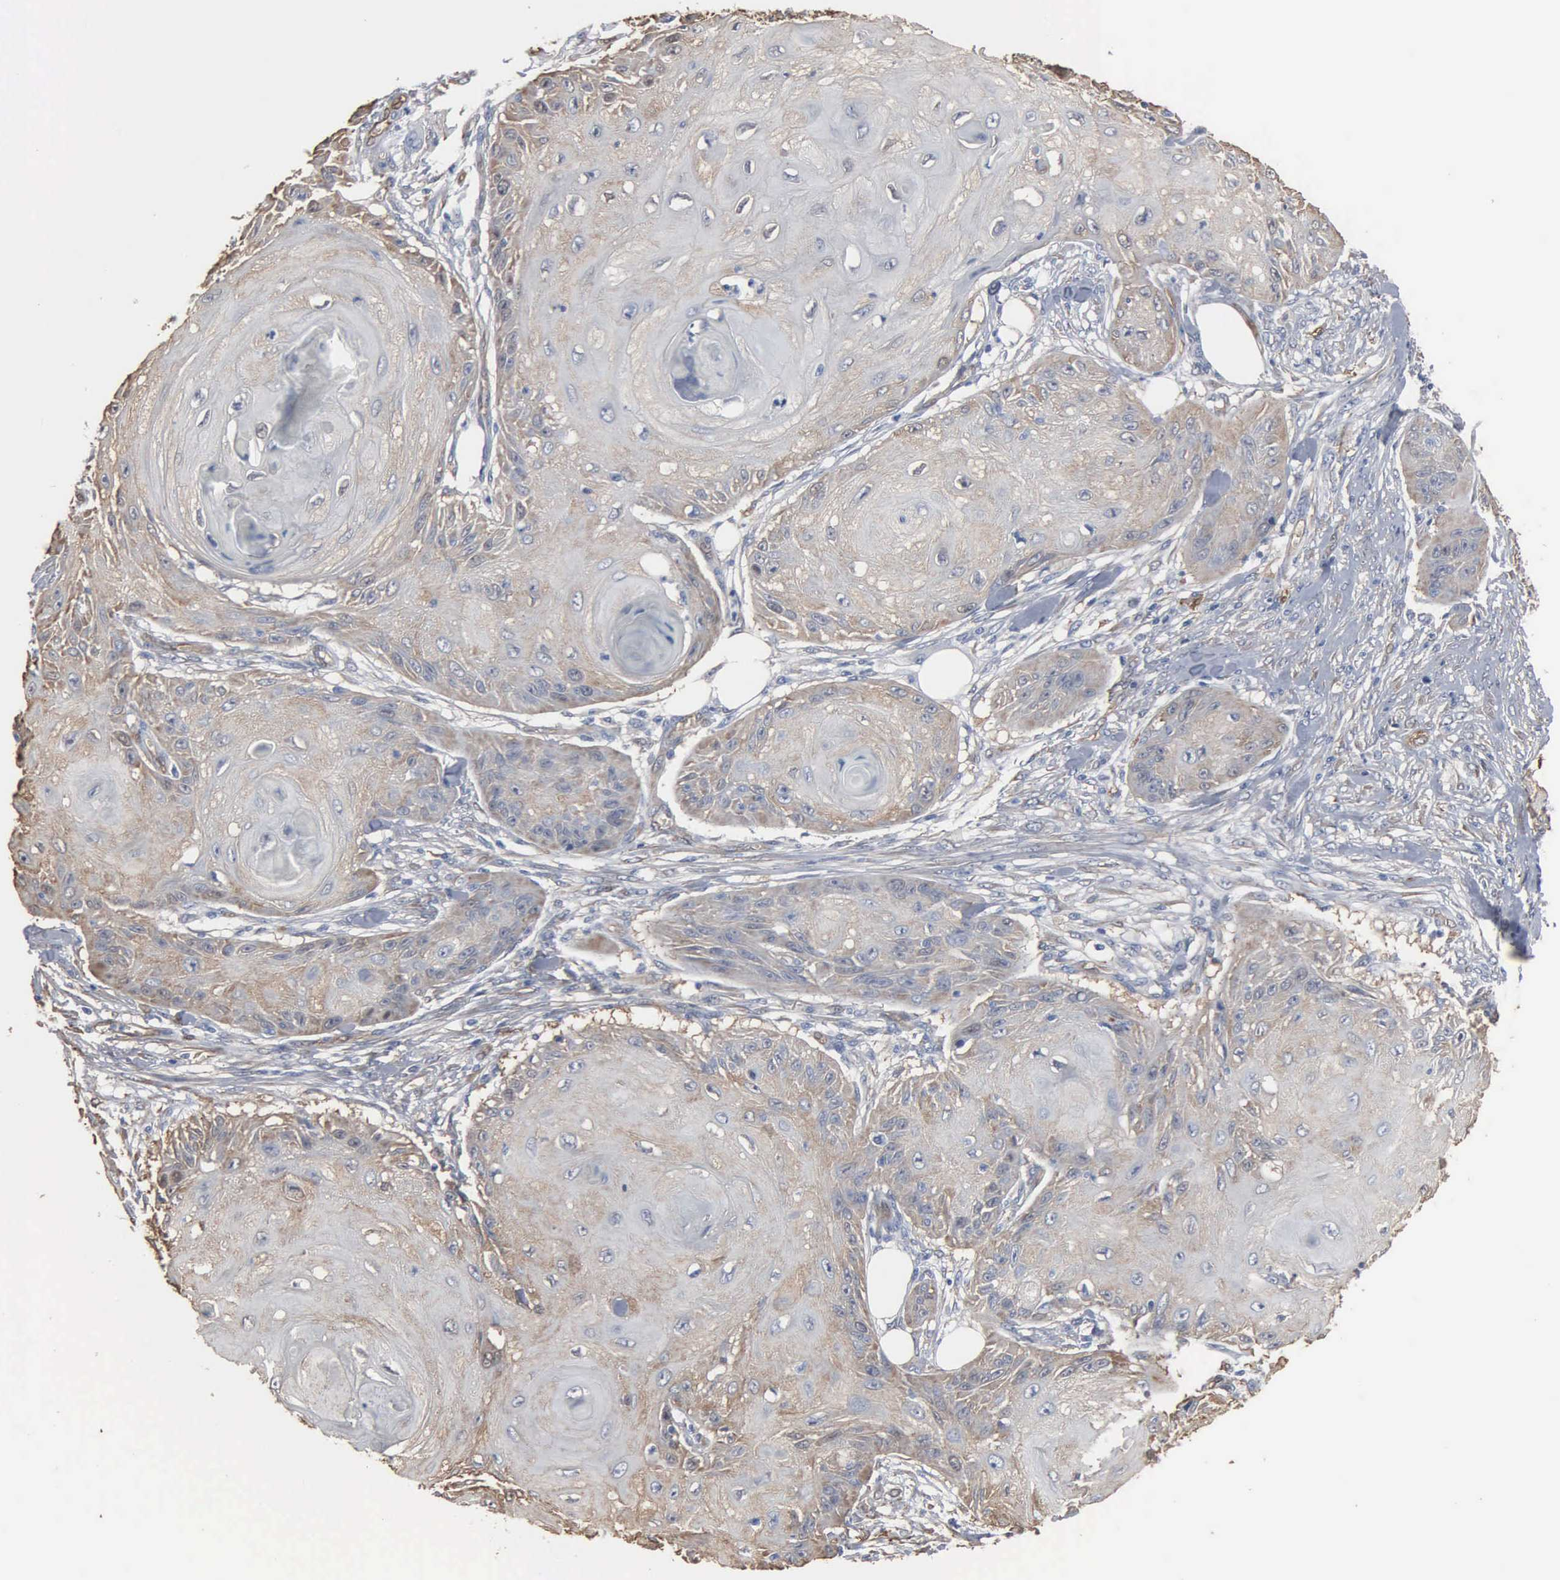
{"staining": {"intensity": "weak", "quantity": "25%-75%", "location": "cytoplasmic/membranous"}, "tissue": "skin cancer", "cell_type": "Tumor cells", "image_type": "cancer", "snomed": [{"axis": "morphology", "description": "Squamous cell carcinoma, NOS"}, {"axis": "topography", "description": "Skin"}], "caption": "Brown immunohistochemical staining in skin cancer exhibits weak cytoplasmic/membranous expression in approximately 25%-75% of tumor cells.", "gene": "FSCN1", "patient": {"sex": "female", "age": 88}}